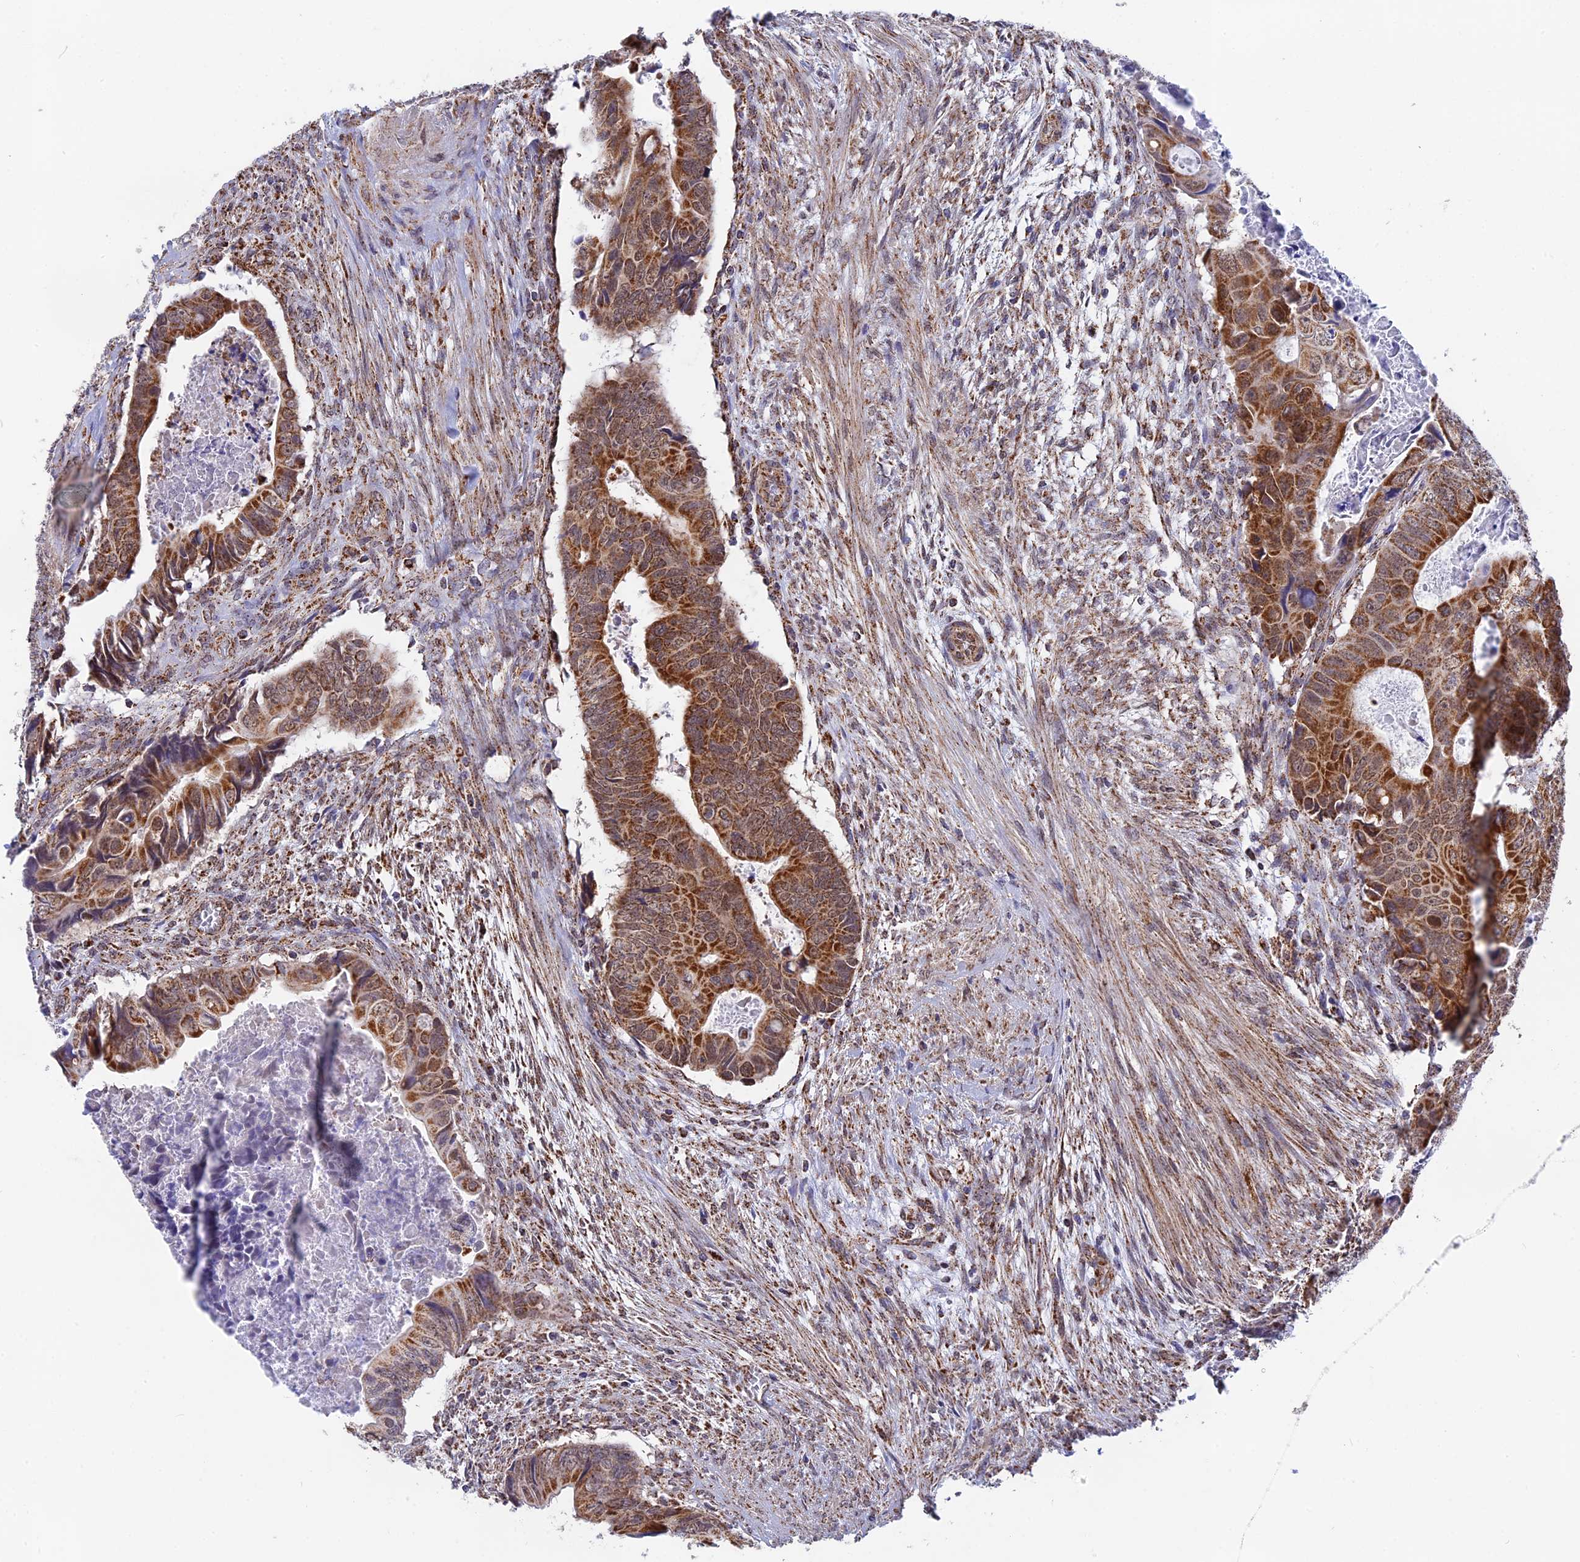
{"staining": {"intensity": "strong", "quantity": ">75%", "location": "cytoplasmic/membranous"}, "tissue": "colorectal cancer", "cell_type": "Tumor cells", "image_type": "cancer", "snomed": [{"axis": "morphology", "description": "Adenocarcinoma, NOS"}, {"axis": "topography", "description": "Rectum"}], "caption": "Colorectal adenocarcinoma was stained to show a protein in brown. There is high levels of strong cytoplasmic/membranous positivity in approximately >75% of tumor cells.", "gene": "CDC16", "patient": {"sex": "female", "age": 78}}